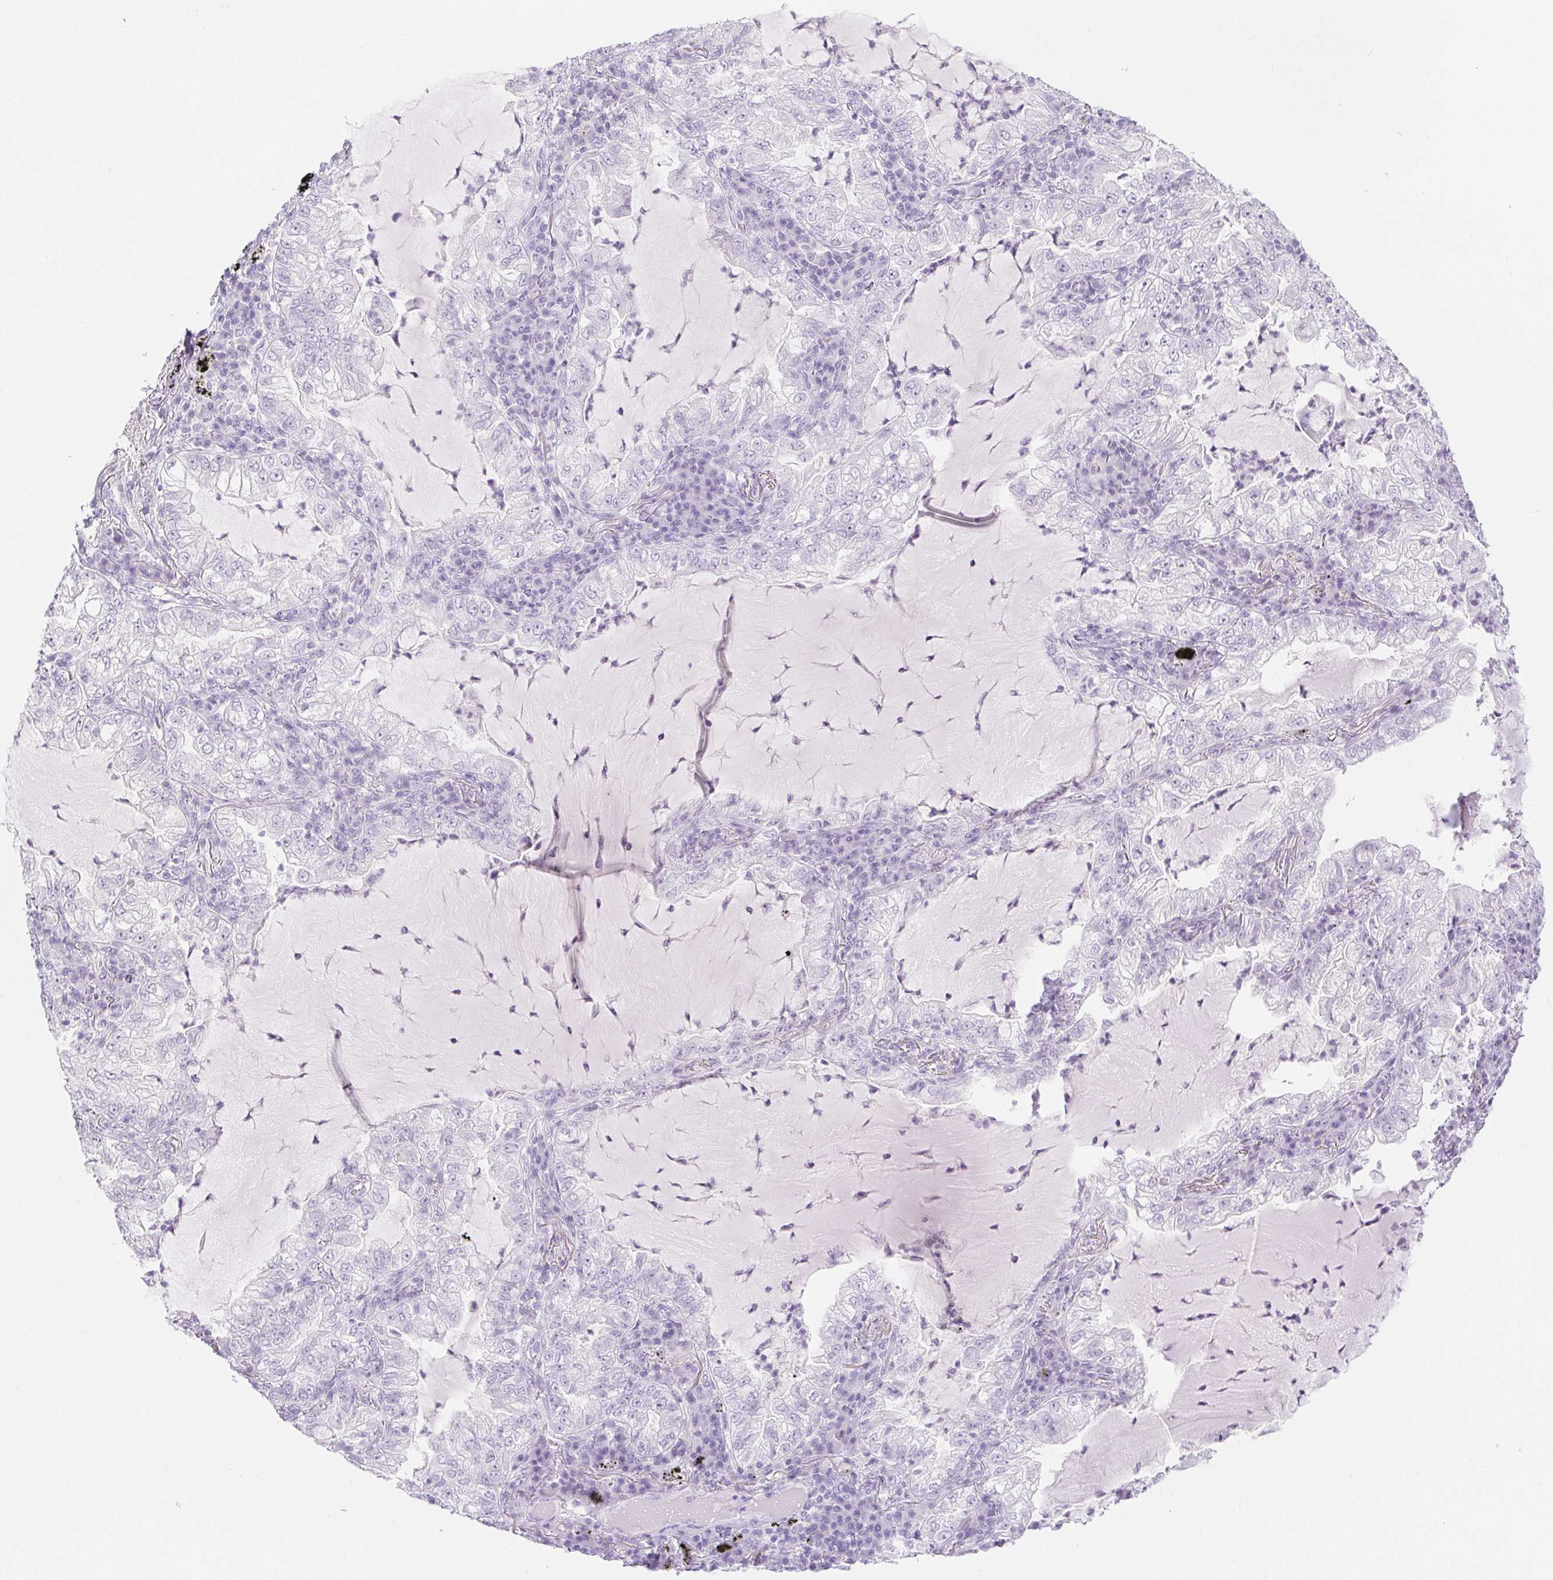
{"staining": {"intensity": "negative", "quantity": "none", "location": "none"}, "tissue": "lung cancer", "cell_type": "Tumor cells", "image_type": "cancer", "snomed": [{"axis": "morphology", "description": "Adenocarcinoma, NOS"}, {"axis": "topography", "description": "Lung"}], "caption": "A histopathology image of lung adenocarcinoma stained for a protein demonstrates no brown staining in tumor cells.", "gene": "SPRR3", "patient": {"sex": "female", "age": 73}}